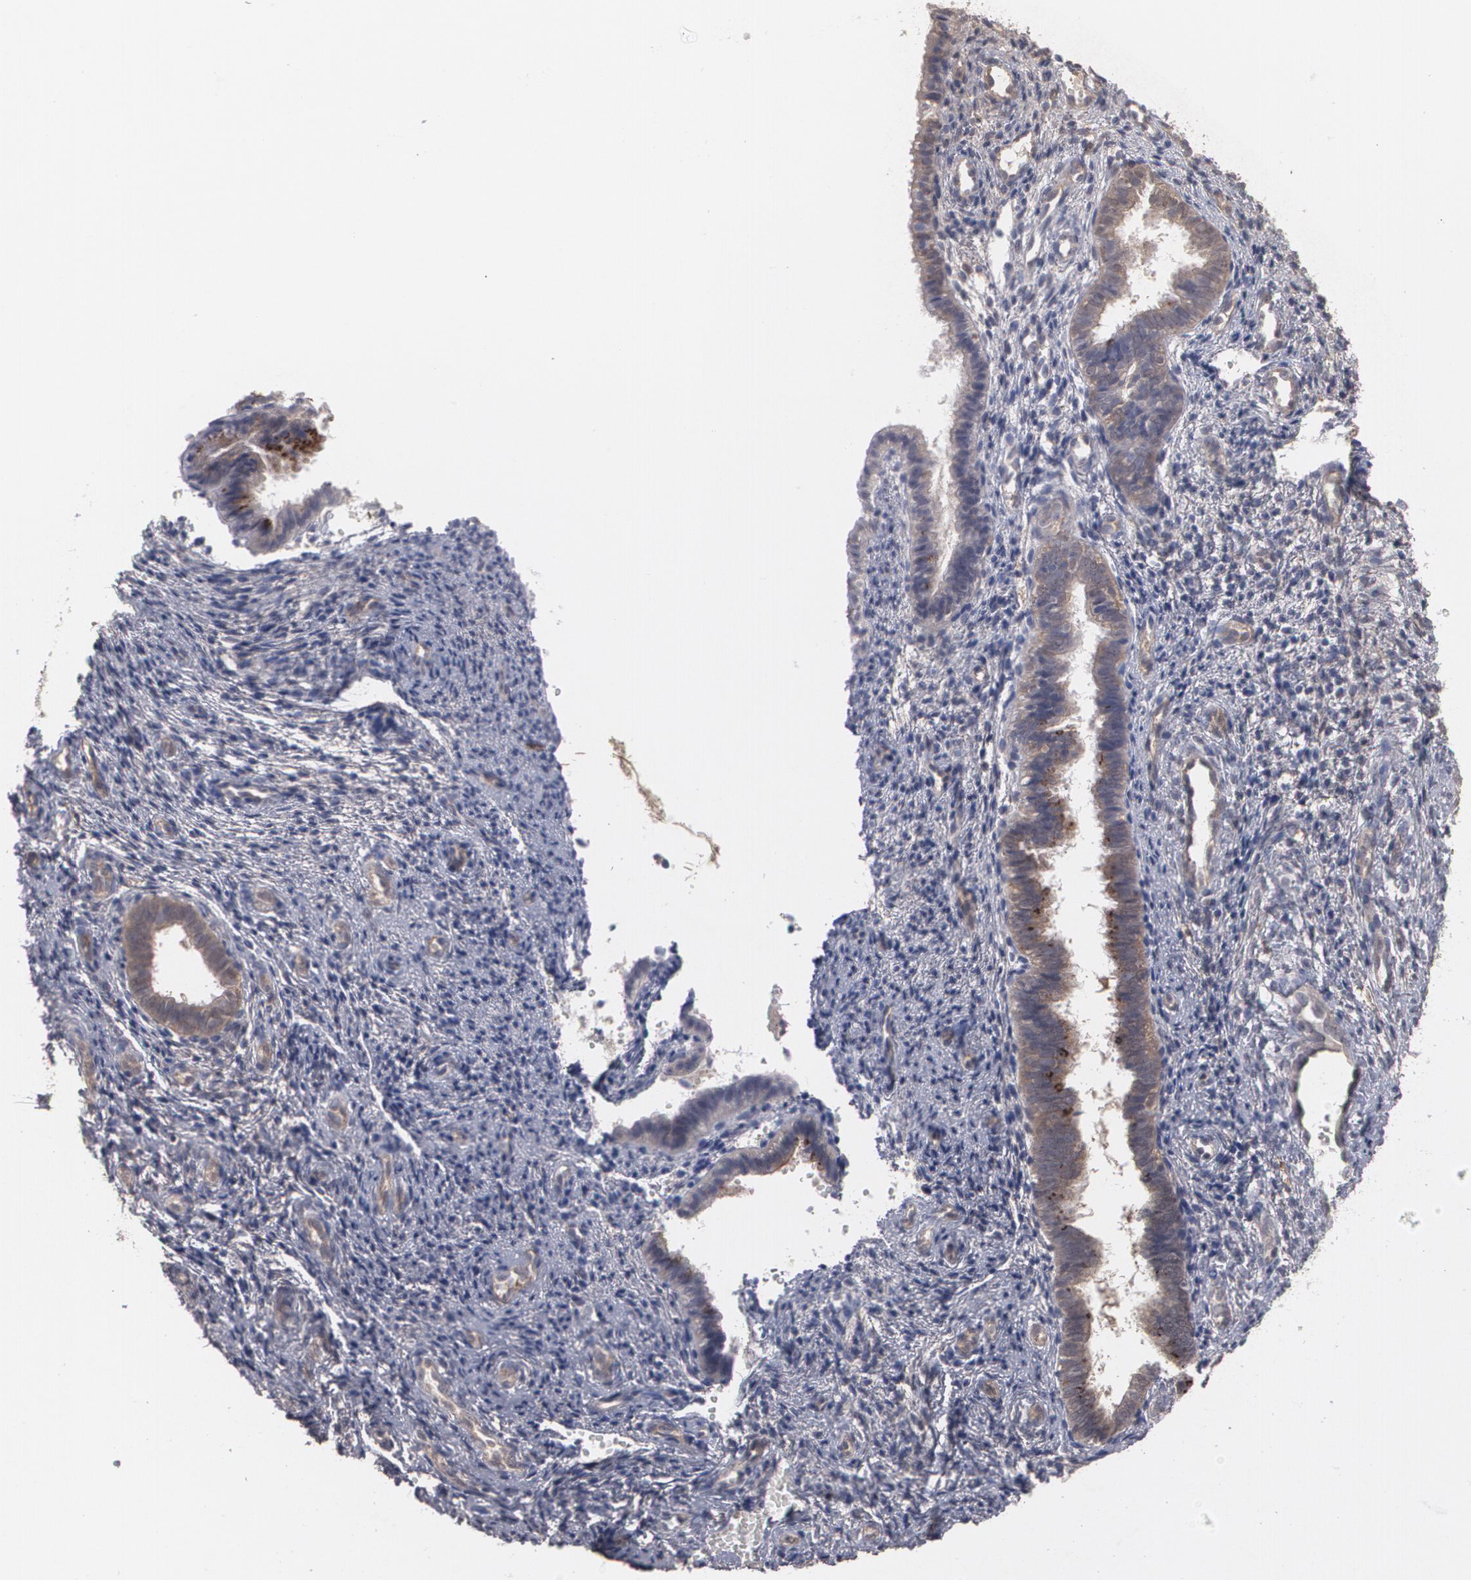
{"staining": {"intensity": "negative", "quantity": "none", "location": "none"}, "tissue": "endometrium", "cell_type": "Cells in endometrial stroma", "image_type": "normal", "snomed": [{"axis": "morphology", "description": "Normal tissue, NOS"}, {"axis": "topography", "description": "Endometrium"}], "caption": "The histopathology image exhibits no significant positivity in cells in endometrial stroma of endometrium.", "gene": "HTT", "patient": {"sex": "female", "age": 27}}